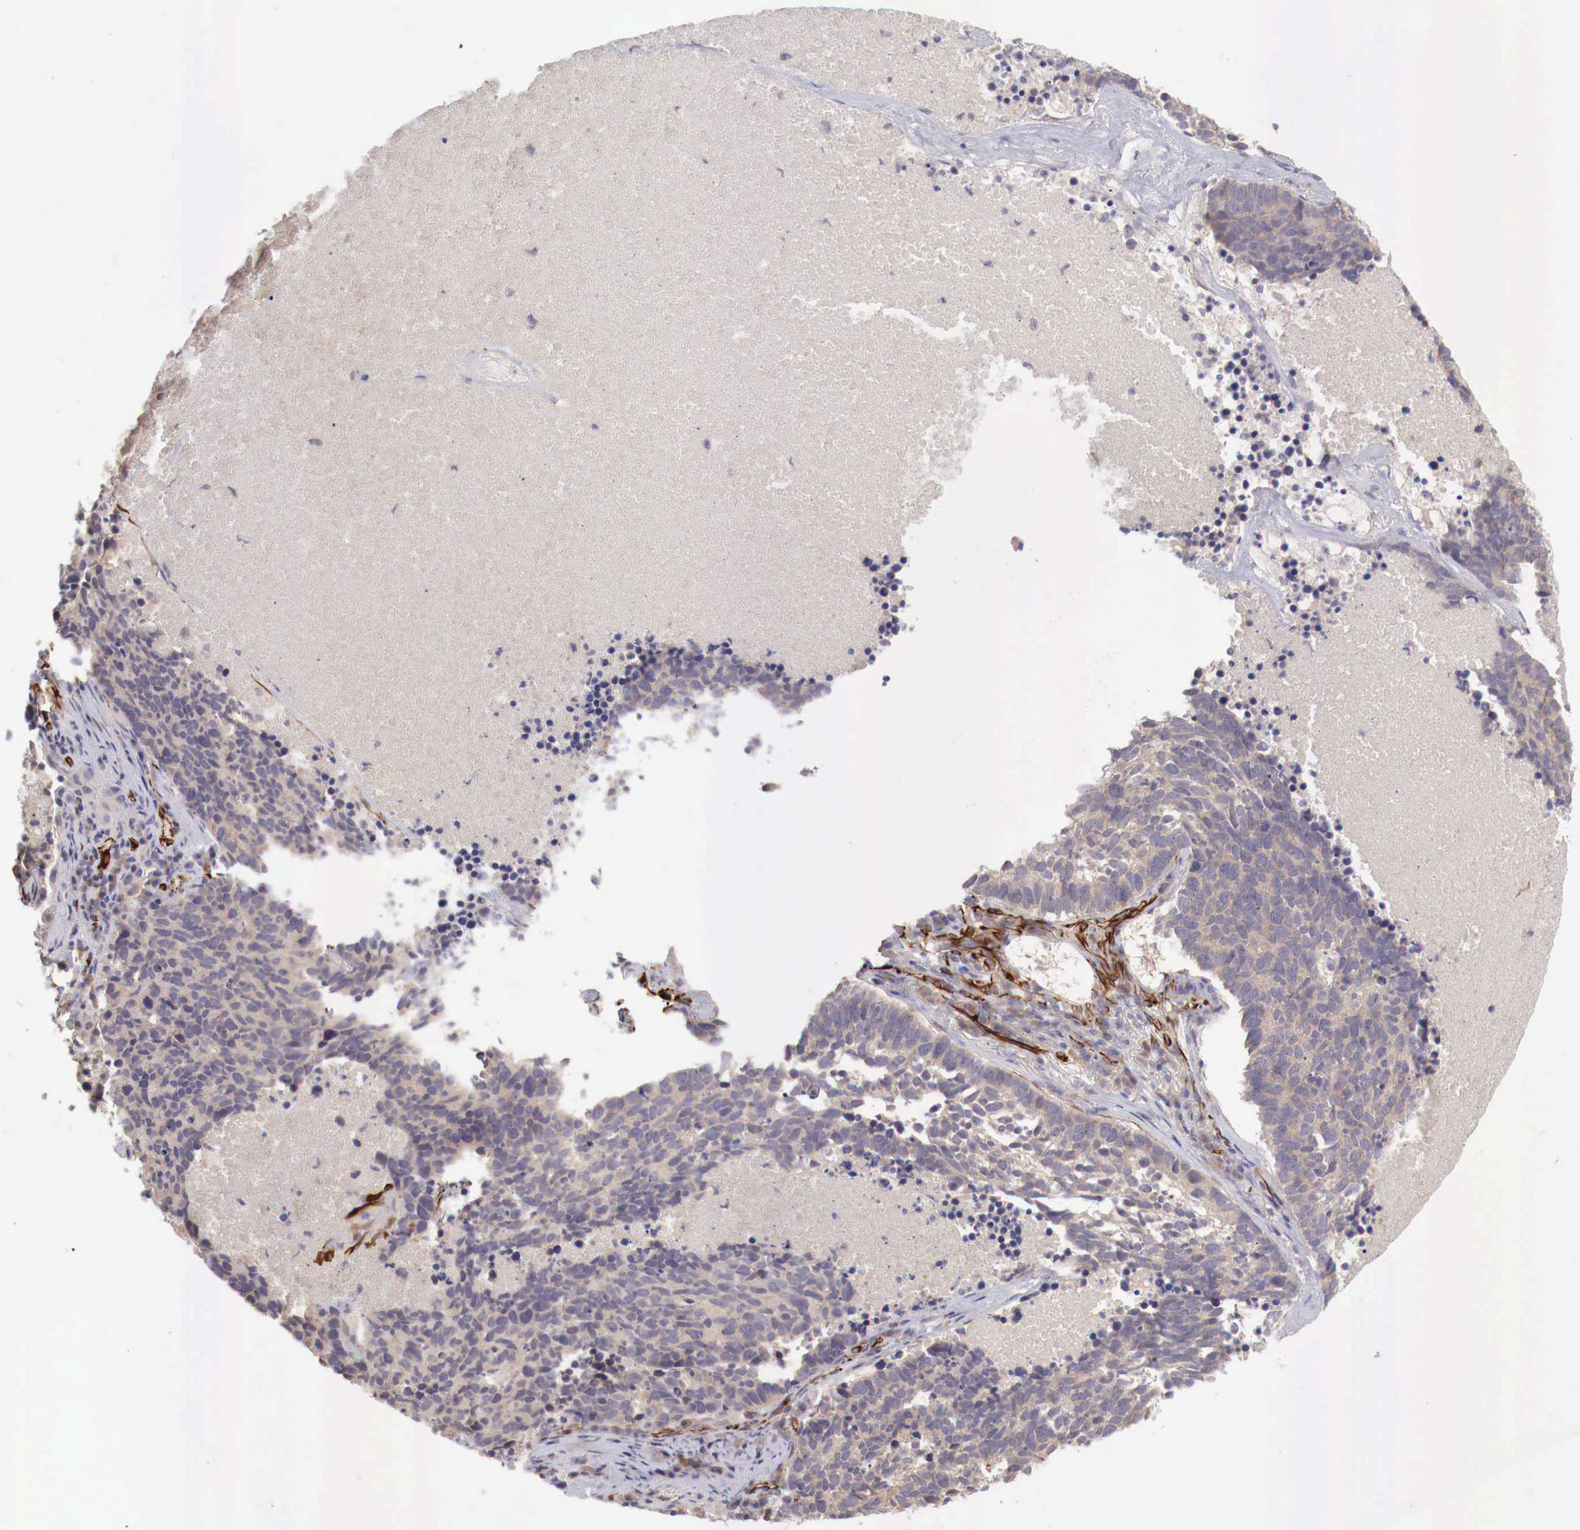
{"staining": {"intensity": "negative", "quantity": "none", "location": "none"}, "tissue": "lung cancer", "cell_type": "Tumor cells", "image_type": "cancer", "snomed": [{"axis": "morphology", "description": "Neoplasm, malignant, NOS"}, {"axis": "topography", "description": "Lung"}], "caption": "An IHC micrograph of lung malignant neoplasm is shown. There is no staining in tumor cells of lung malignant neoplasm.", "gene": "WT1", "patient": {"sex": "female", "age": 75}}